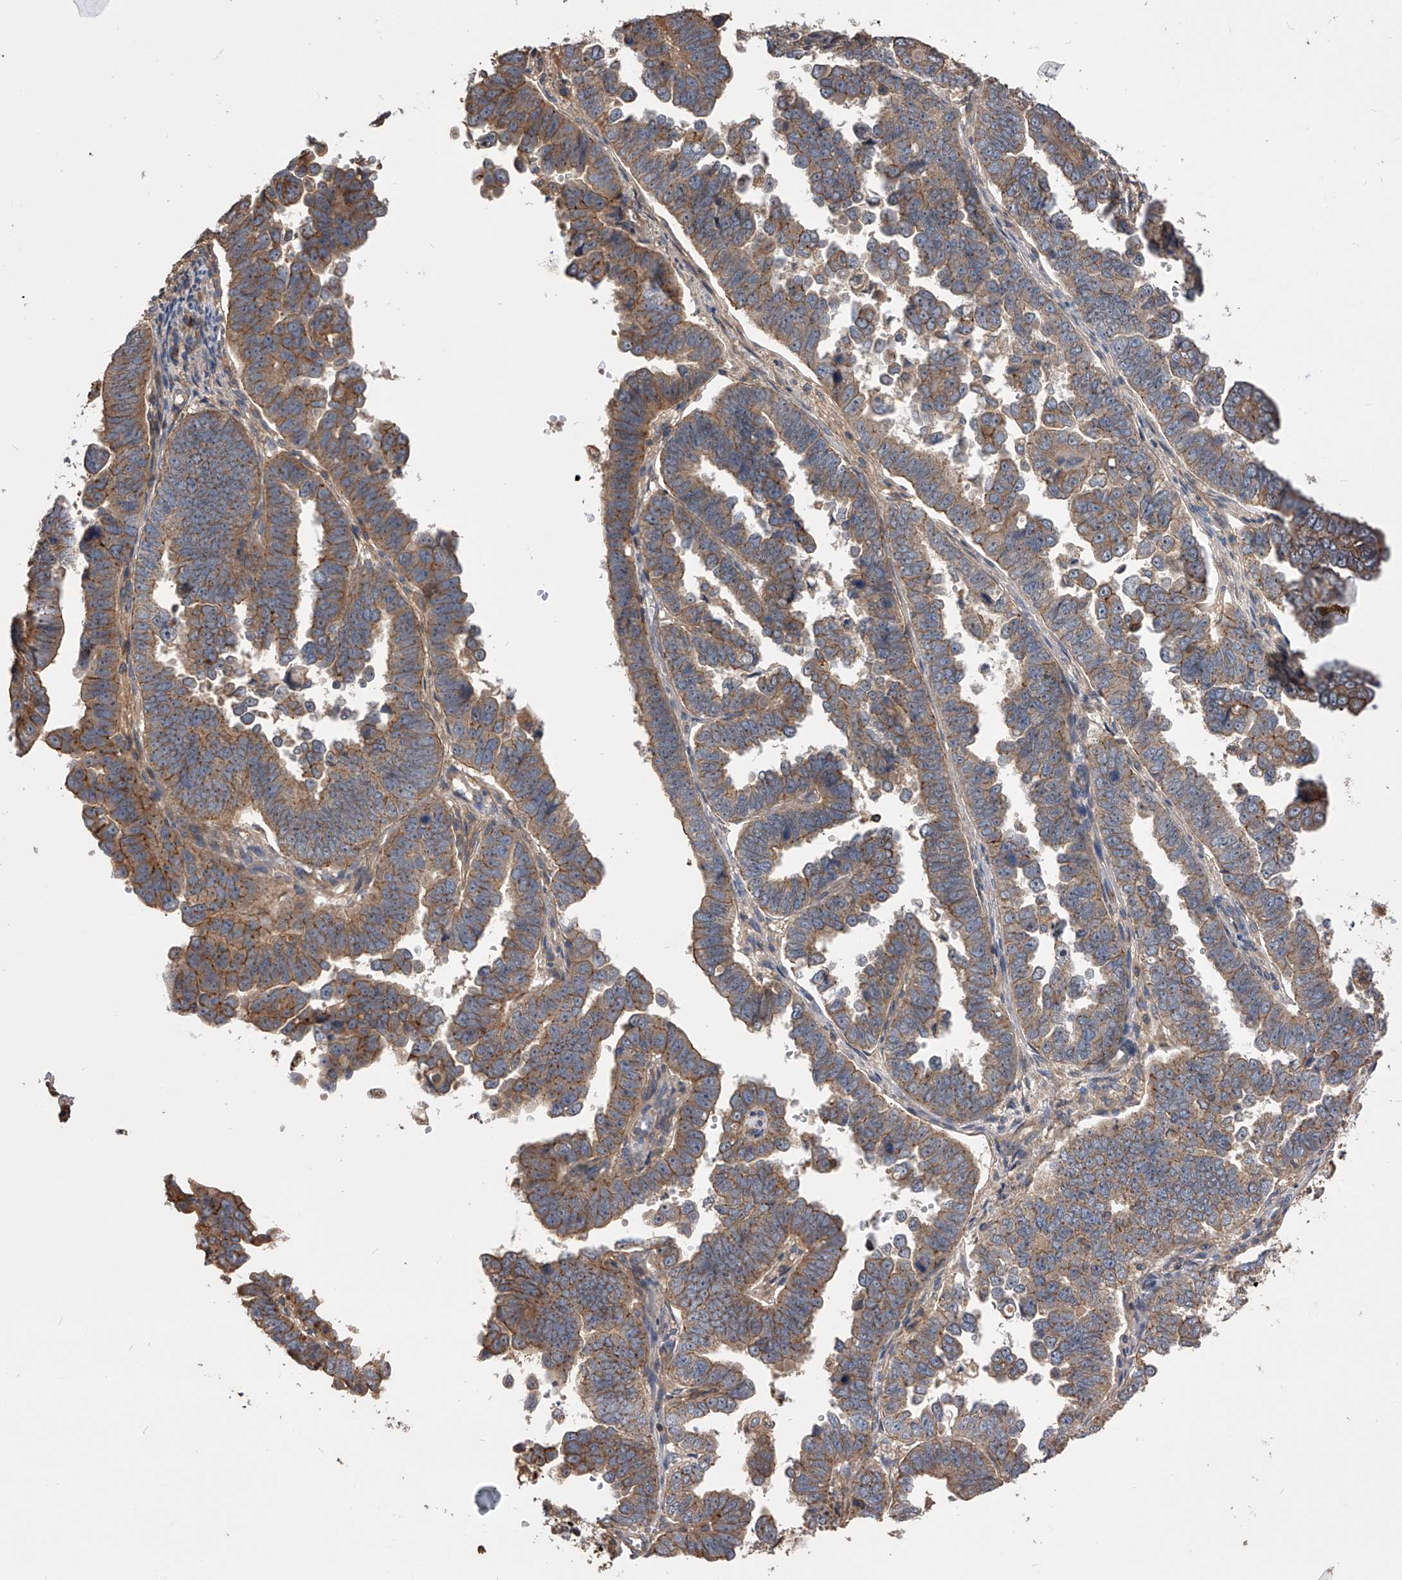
{"staining": {"intensity": "moderate", "quantity": ">75%", "location": "cytoplasmic/membranous"}, "tissue": "endometrial cancer", "cell_type": "Tumor cells", "image_type": "cancer", "snomed": [{"axis": "morphology", "description": "Adenocarcinoma, NOS"}, {"axis": "topography", "description": "Endometrium"}], "caption": "Human endometrial cancer (adenocarcinoma) stained with a brown dye demonstrates moderate cytoplasmic/membranous positive staining in approximately >75% of tumor cells.", "gene": "CUL7", "patient": {"sex": "female", "age": 75}}